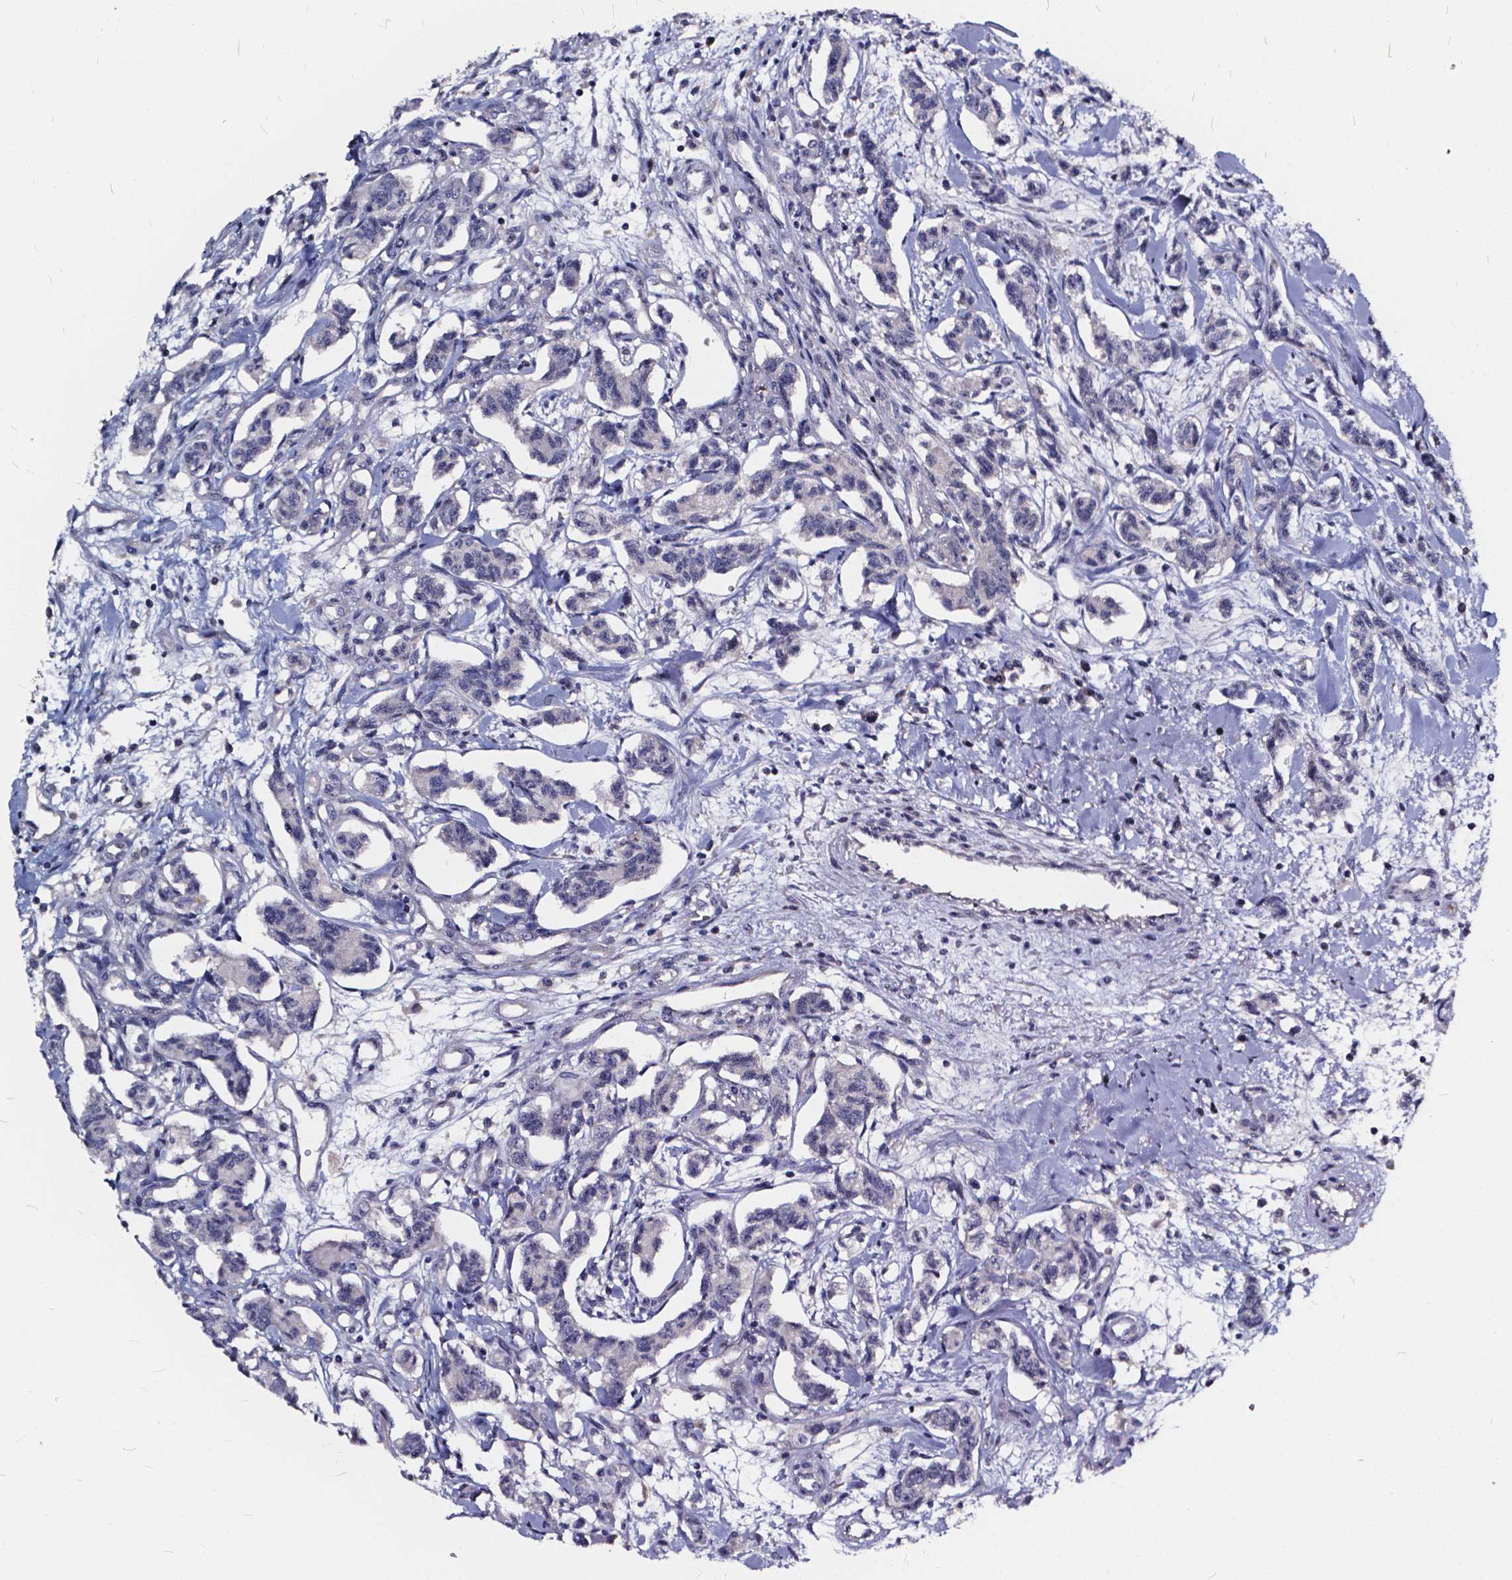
{"staining": {"intensity": "negative", "quantity": "none", "location": "none"}, "tissue": "carcinoid", "cell_type": "Tumor cells", "image_type": "cancer", "snomed": [{"axis": "morphology", "description": "Carcinoid, malignant, NOS"}, {"axis": "topography", "description": "Kidney"}], "caption": "A photomicrograph of human malignant carcinoid is negative for staining in tumor cells. The staining was performed using DAB to visualize the protein expression in brown, while the nuclei were stained in blue with hematoxylin (Magnification: 20x).", "gene": "SOWAHA", "patient": {"sex": "female", "age": 41}}